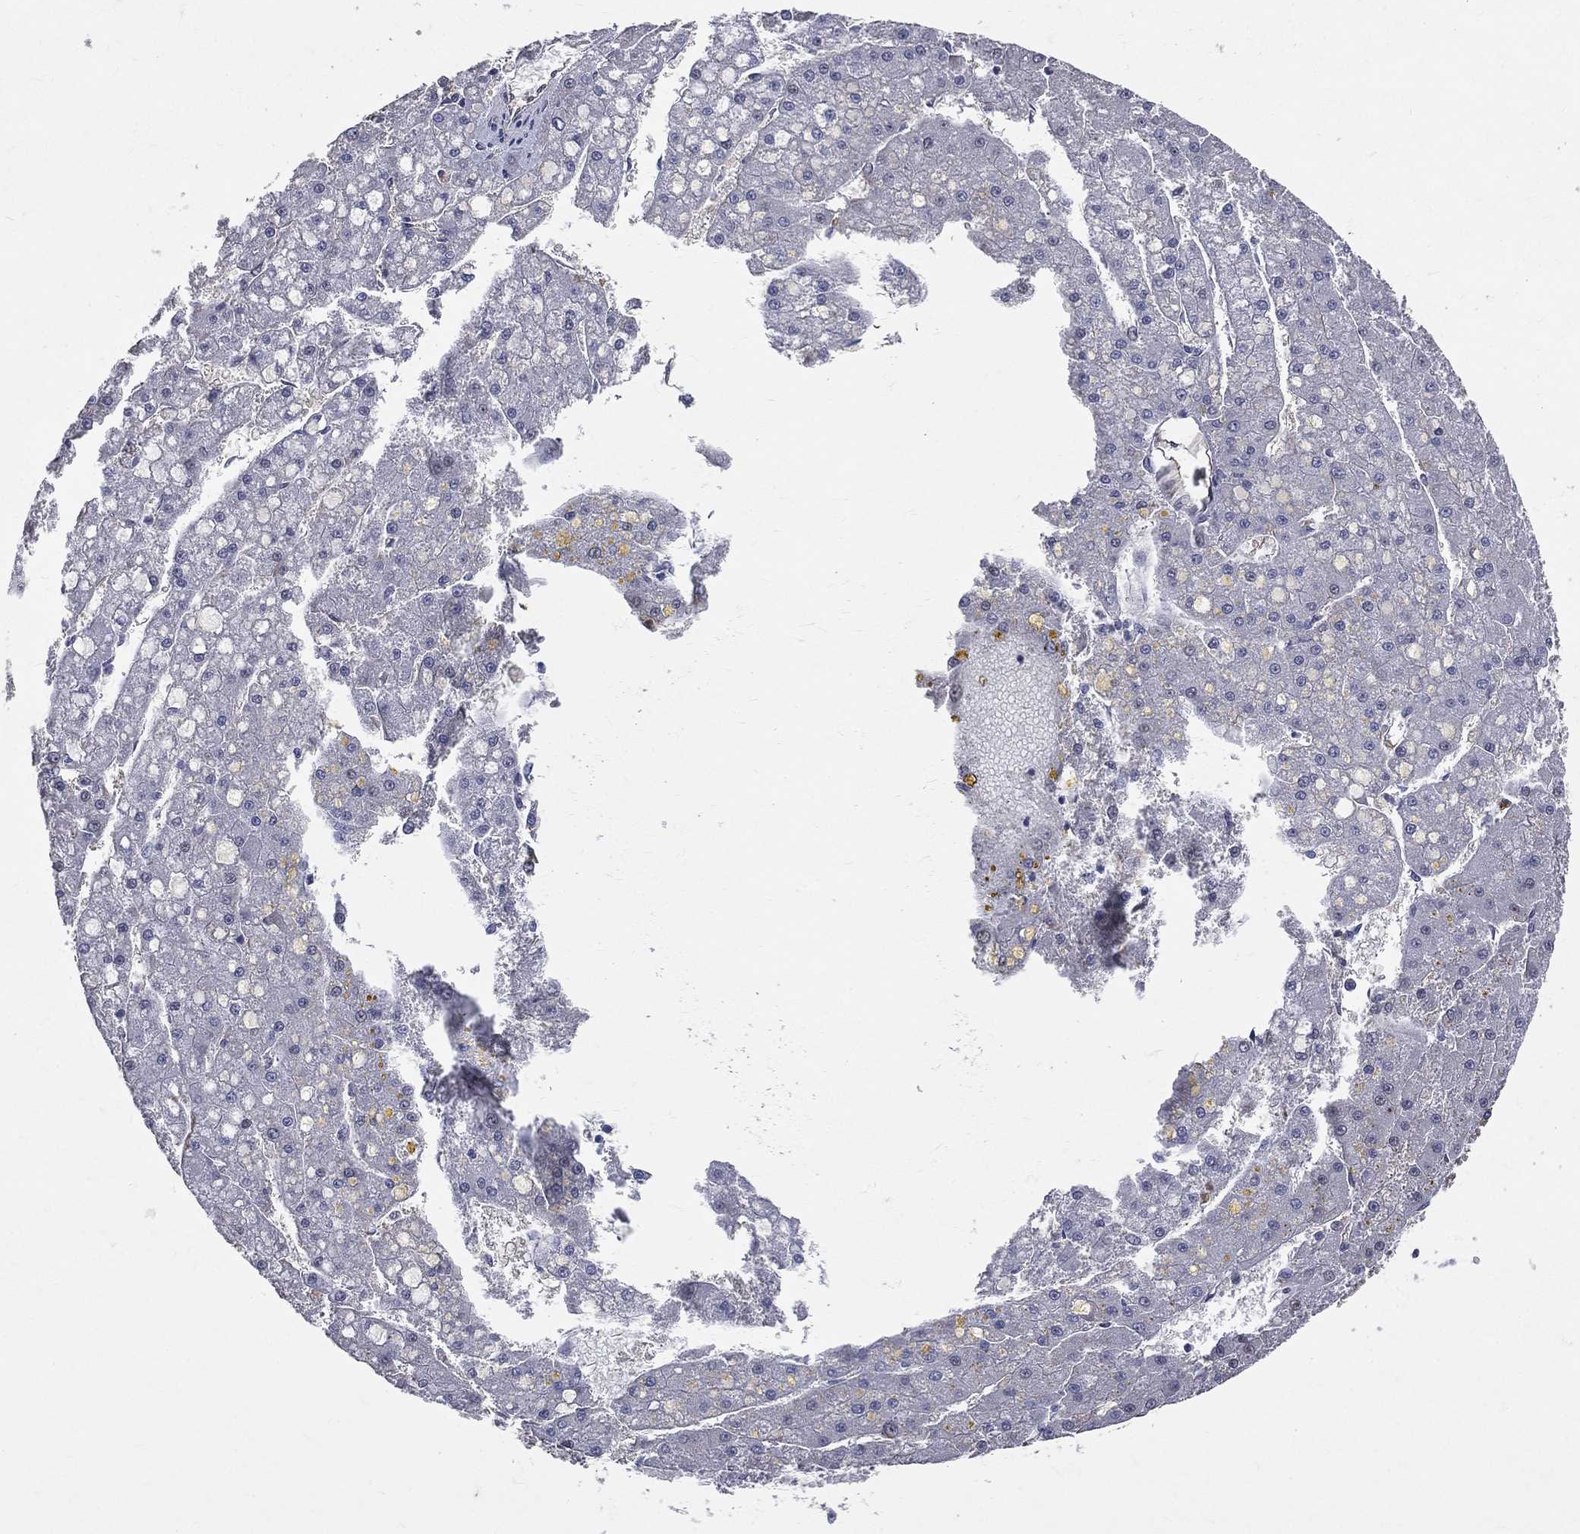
{"staining": {"intensity": "negative", "quantity": "none", "location": "none"}, "tissue": "liver cancer", "cell_type": "Tumor cells", "image_type": "cancer", "snomed": [{"axis": "morphology", "description": "Carcinoma, Hepatocellular, NOS"}, {"axis": "topography", "description": "Liver"}], "caption": "IHC image of neoplastic tissue: hepatocellular carcinoma (liver) stained with DAB (3,3'-diaminobenzidine) shows no significant protein staining in tumor cells.", "gene": "GMPR2", "patient": {"sex": "male", "age": 67}}